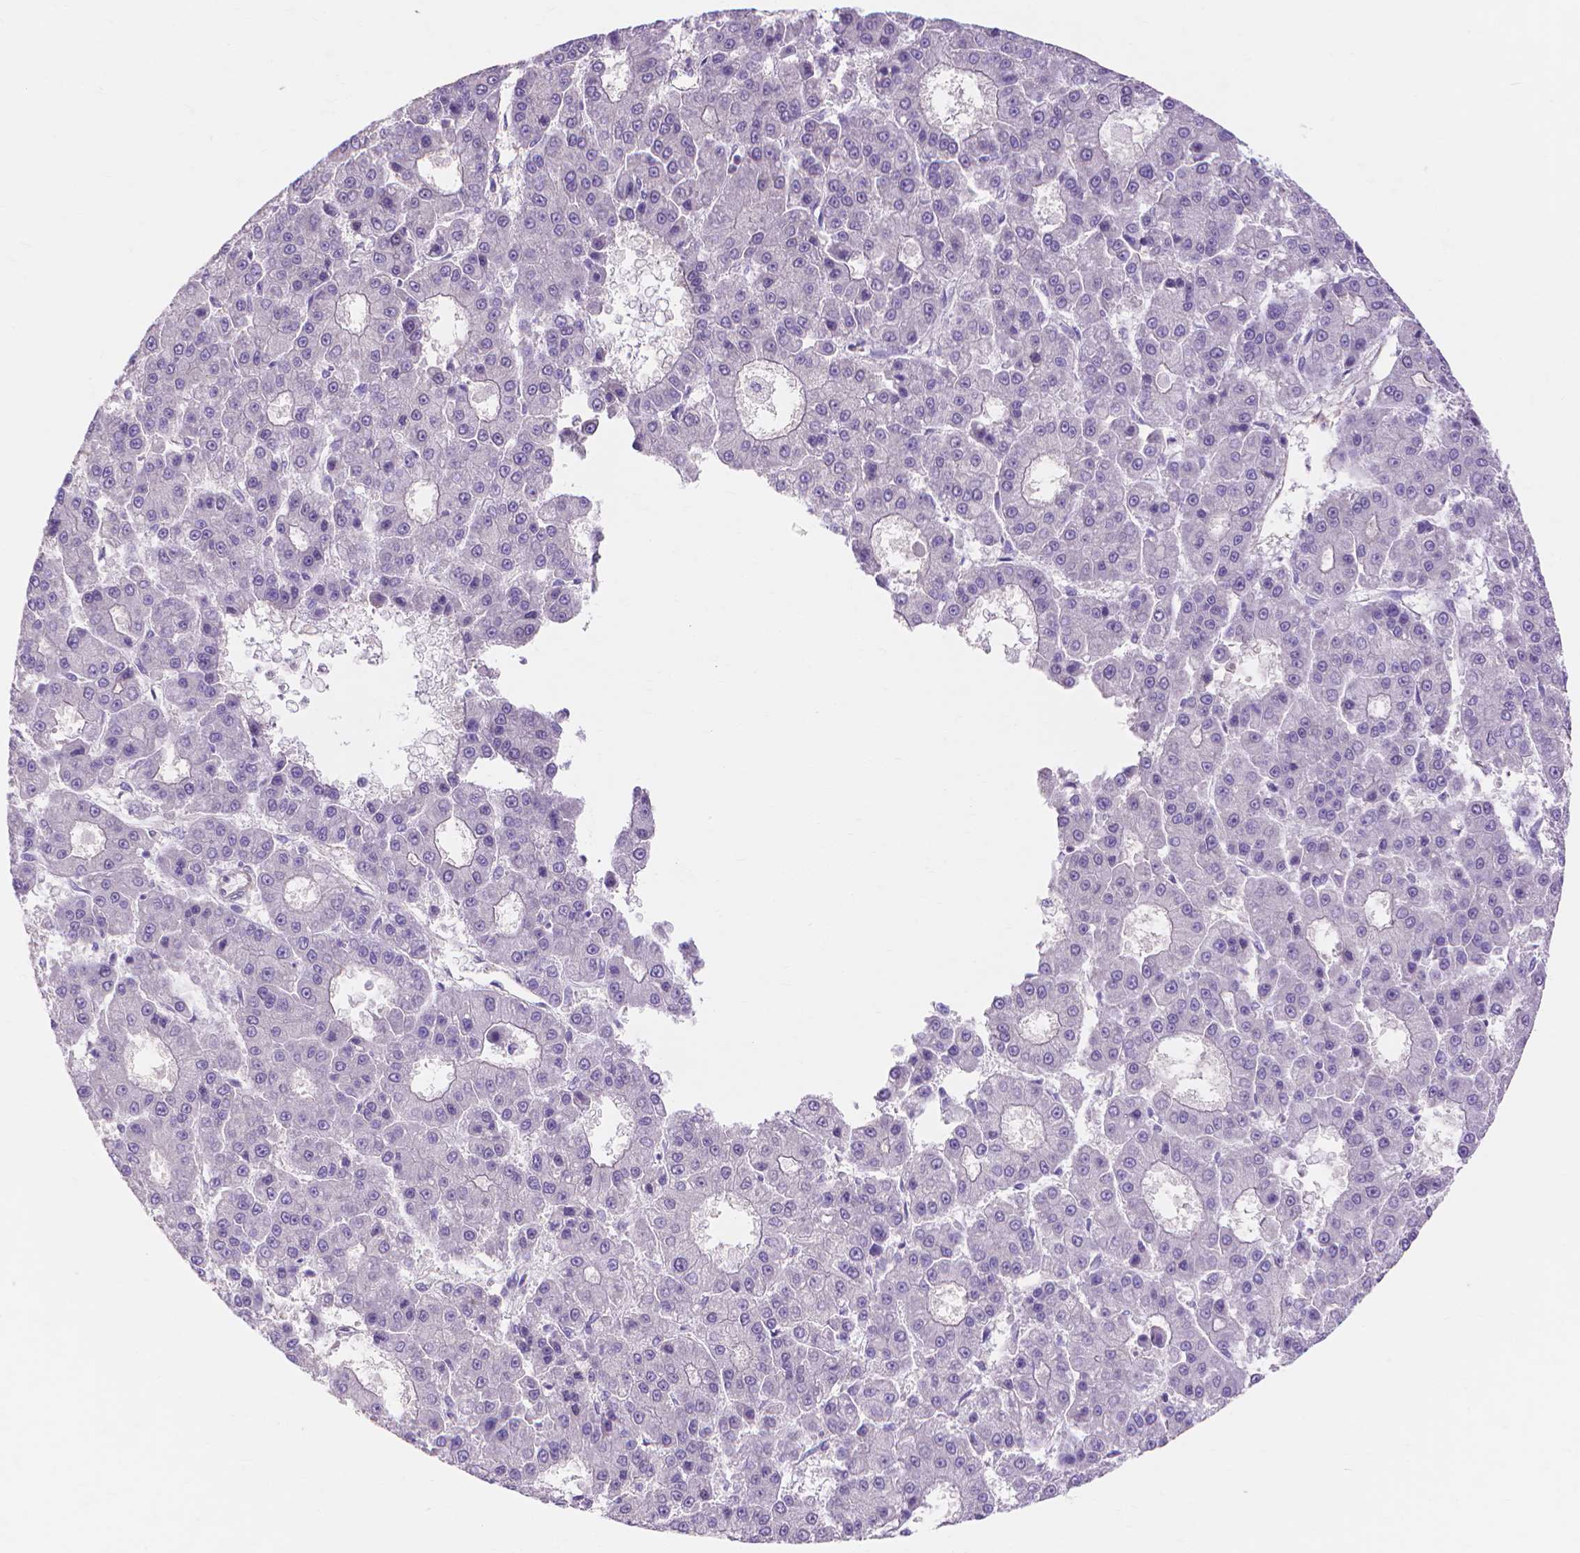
{"staining": {"intensity": "negative", "quantity": "none", "location": "none"}, "tissue": "liver cancer", "cell_type": "Tumor cells", "image_type": "cancer", "snomed": [{"axis": "morphology", "description": "Carcinoma, Hepatocellular, NOS"}, {"axis": "topography", "description": "Liver"}], "caption": "An image of hepatocellular carcinoma (liver) stained for a protein reveals no brown staining in tumor cells.", "gene": "MBLAC1", "patient": {"sex": "male", "age": 70}}